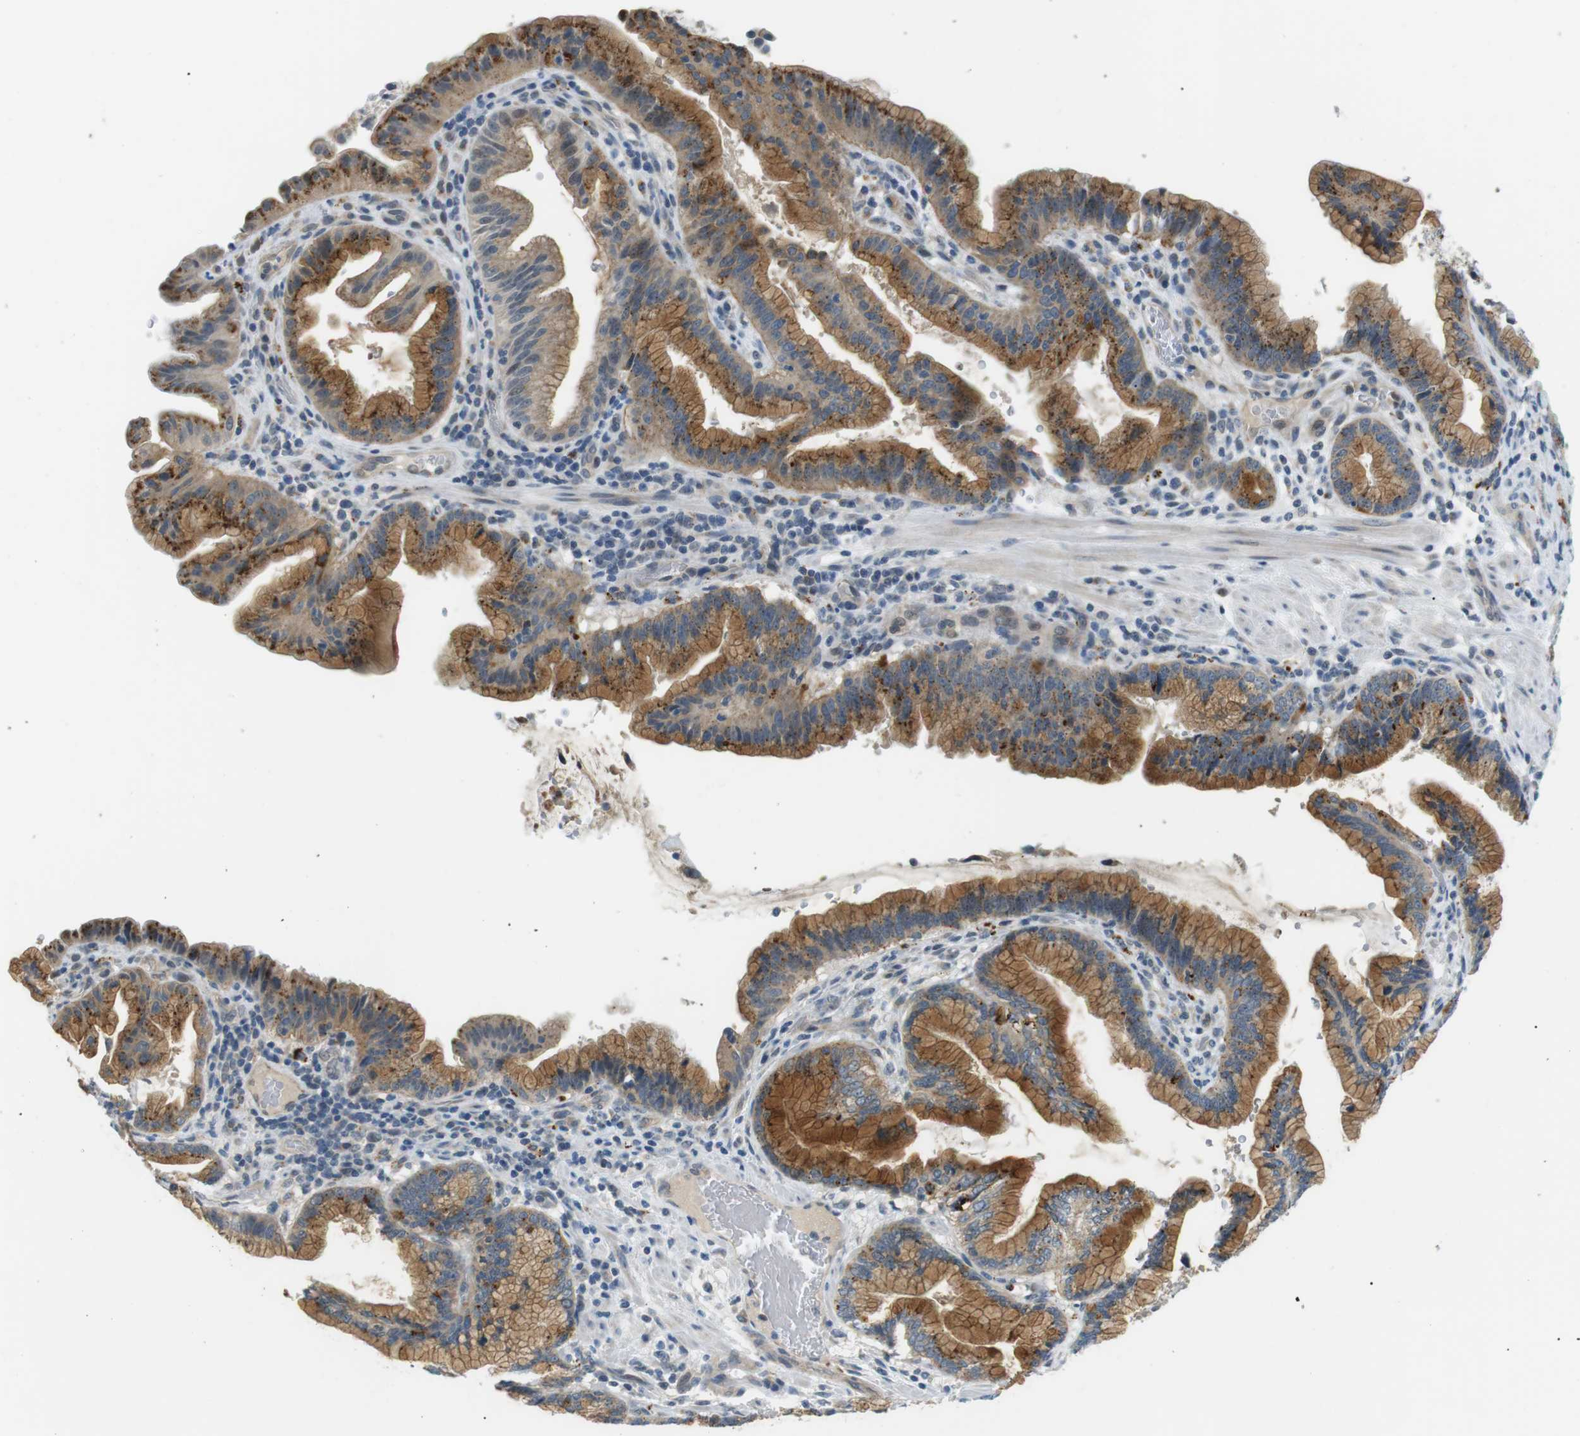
{"staining": {"intensity": "moderate", "quantity": ">75%", "location": "cytoplasmic/membranous"}, "tissue": "pancreatic cancer", "cell_type": "Tumor cells", "image_type": "cancer", "snomed": [{"axis": "morphology", "description": "Adenocarcinoma, NOS"}, {"axis": "topography", "description": "Pancreas"}], "caption": "This histopathology image demonstrates immunohistochemistry staining of human pancreatic adenocarcinoma, with medium moderate cytoplasmic/membranous staining in approximately >75% of tumor cells.", "gene": "B4GALNT2", "patient": {"sex": "female", "age": 64}}